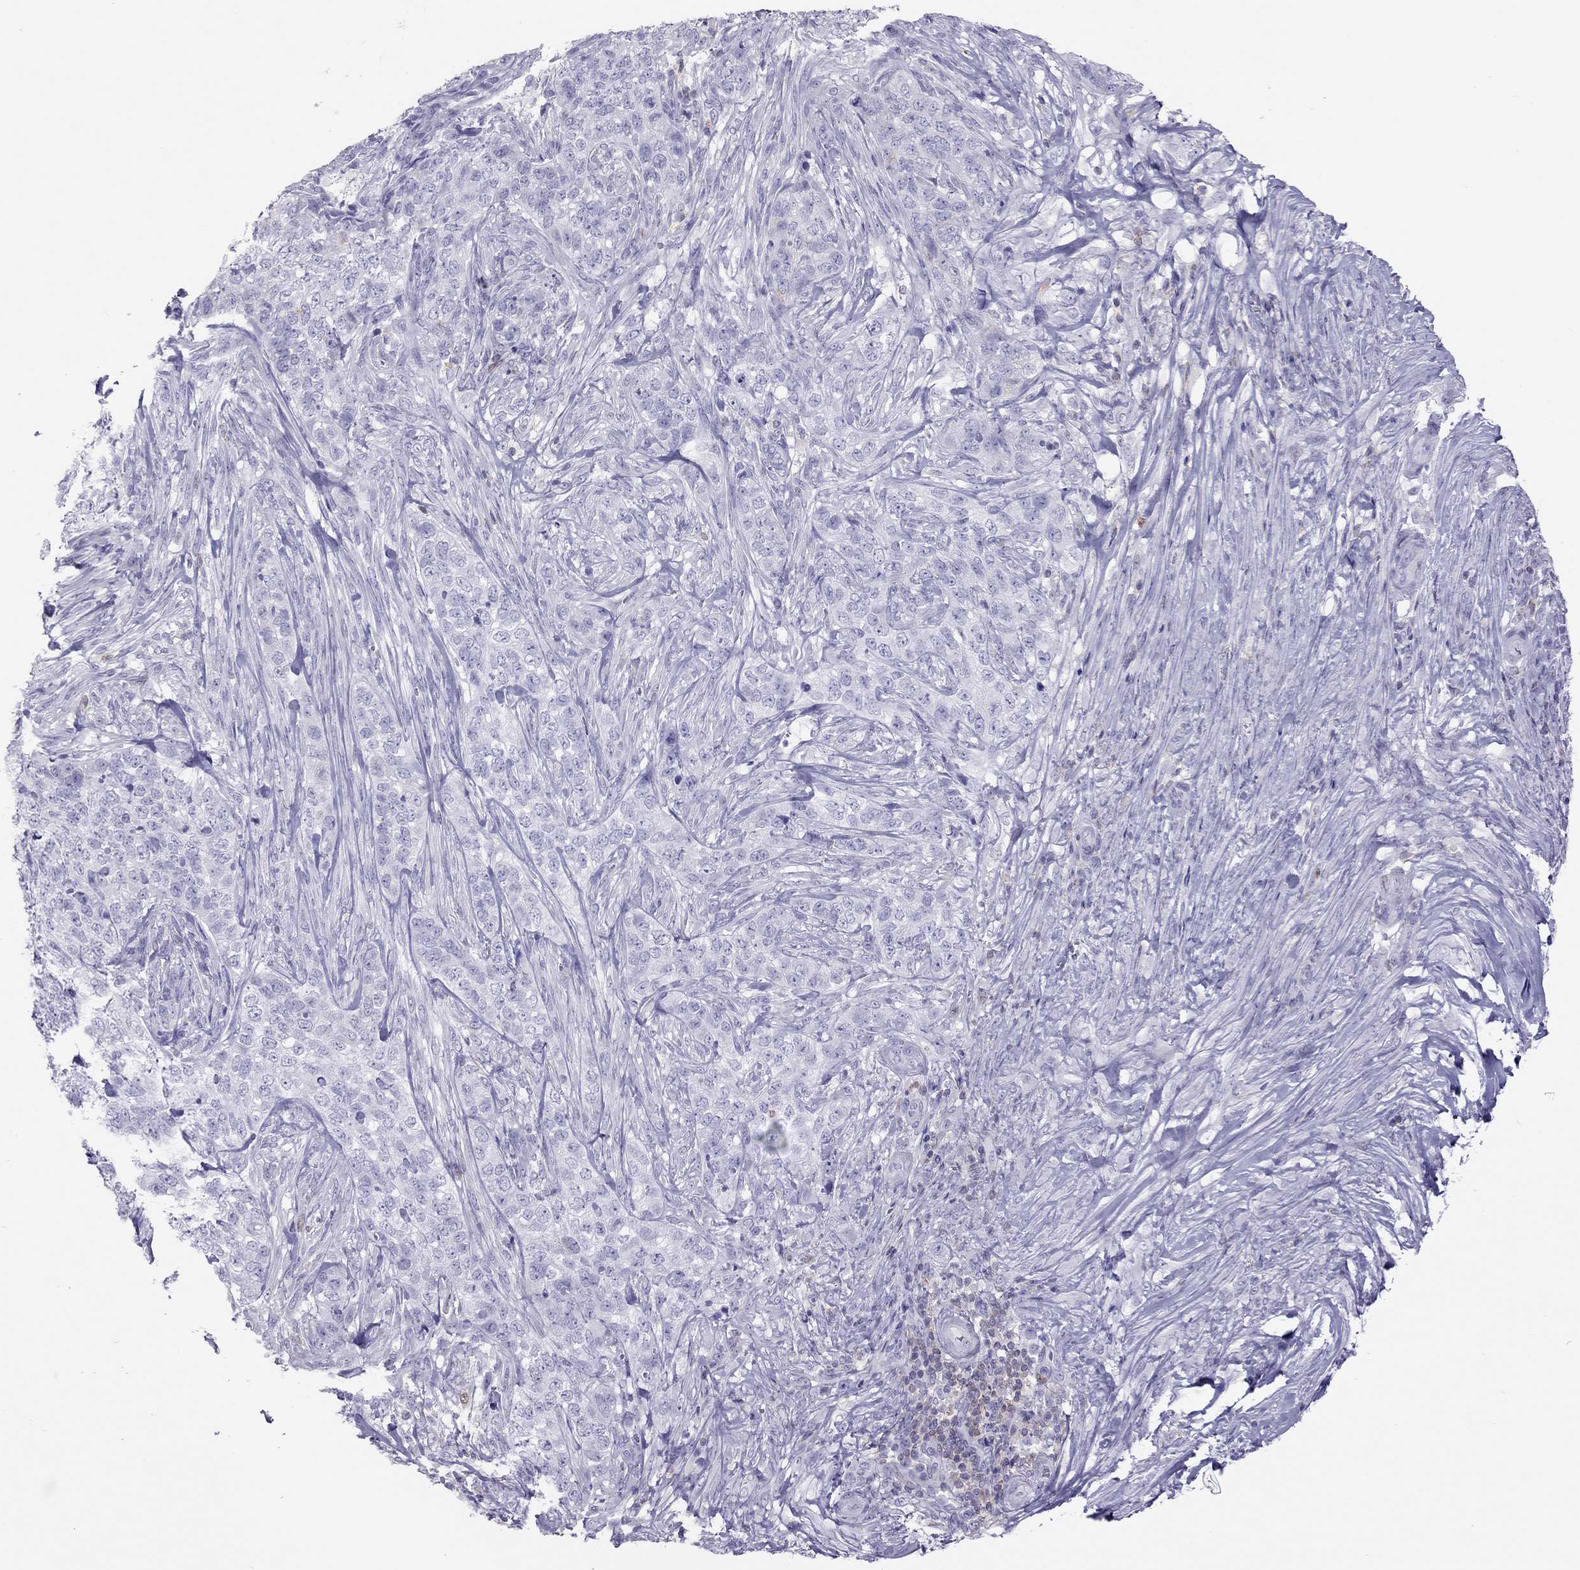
{"staining": {"intensity": "negative", "quantity": "none", "location": "none"}, "tissue": "skin cancer", "cell_type": "Tumor cells", "image_type": "cancer", "snomed": [{"axis": "morphology", "description": "Basal cell carcinoma"}, {"axis": "topography", "description": "Skin"}], "caption": "Skin cancer (basal cell carcinoma) stained for a protein using IHC reveals no expression tumor cells.", "gene": "STAG3", "patient": {"sex": "female", "age": 69}}